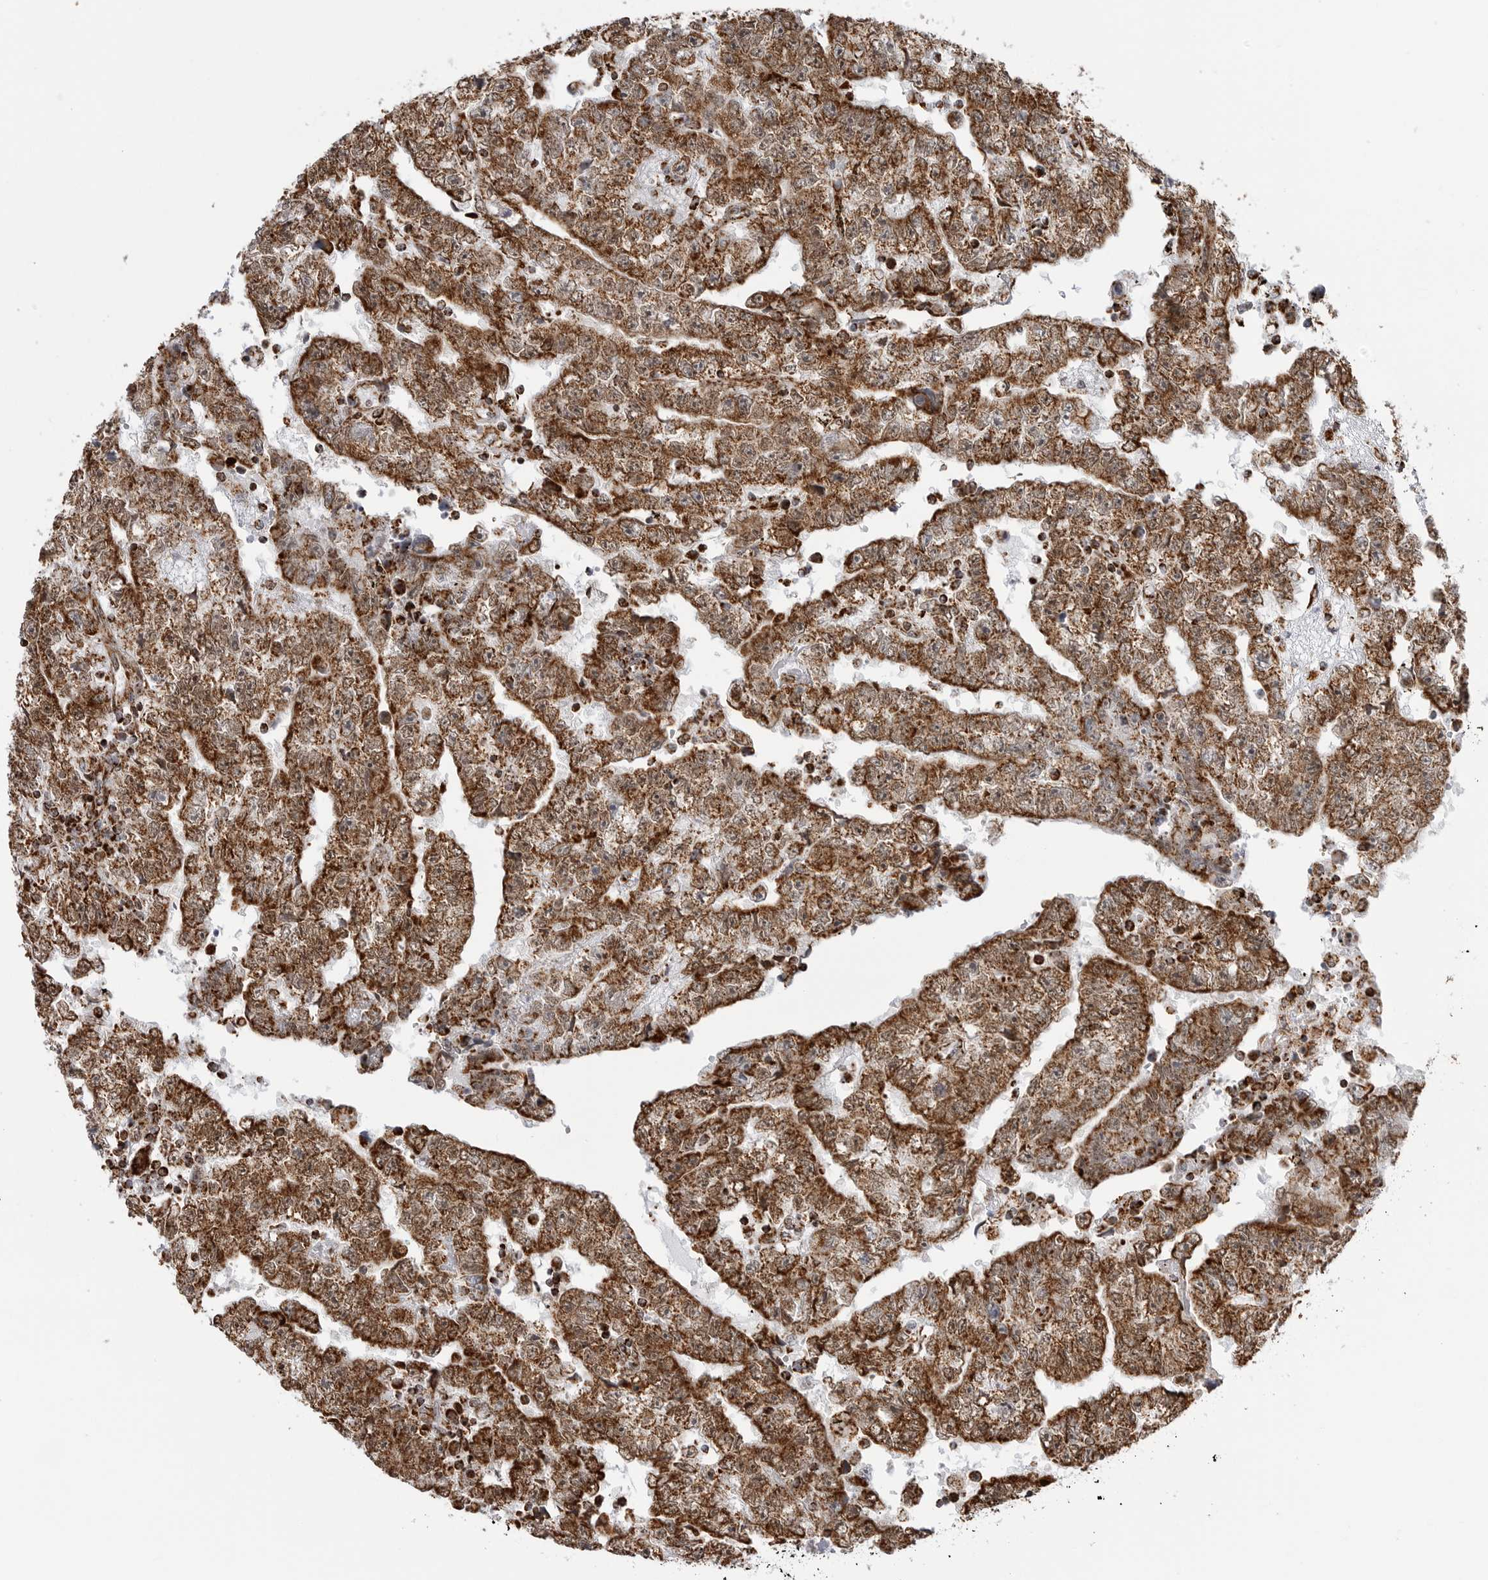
{"staining": {"intensity": "strong", "quantity": ">75%", "location": "cytoplasmic/membranous"}, "tissue": "testis cancer", "cell_type": "Tumor cells", "image_type": "cancer", "snomed": [{"axis": "morphology", "description": "Carcinoma, Embryonal, NOS"}, {"axis": "topography", "description": "Testis"}], "caption": "Tumor cells show strong cytoplasmic/membranous expression in approximately >75% of cells in testis embryonal carcinoma. (DAB IHC with brightfield microscopy, high magnification).", "gene": "COX5A", "patient": {"sex": "male", "age": 25}}